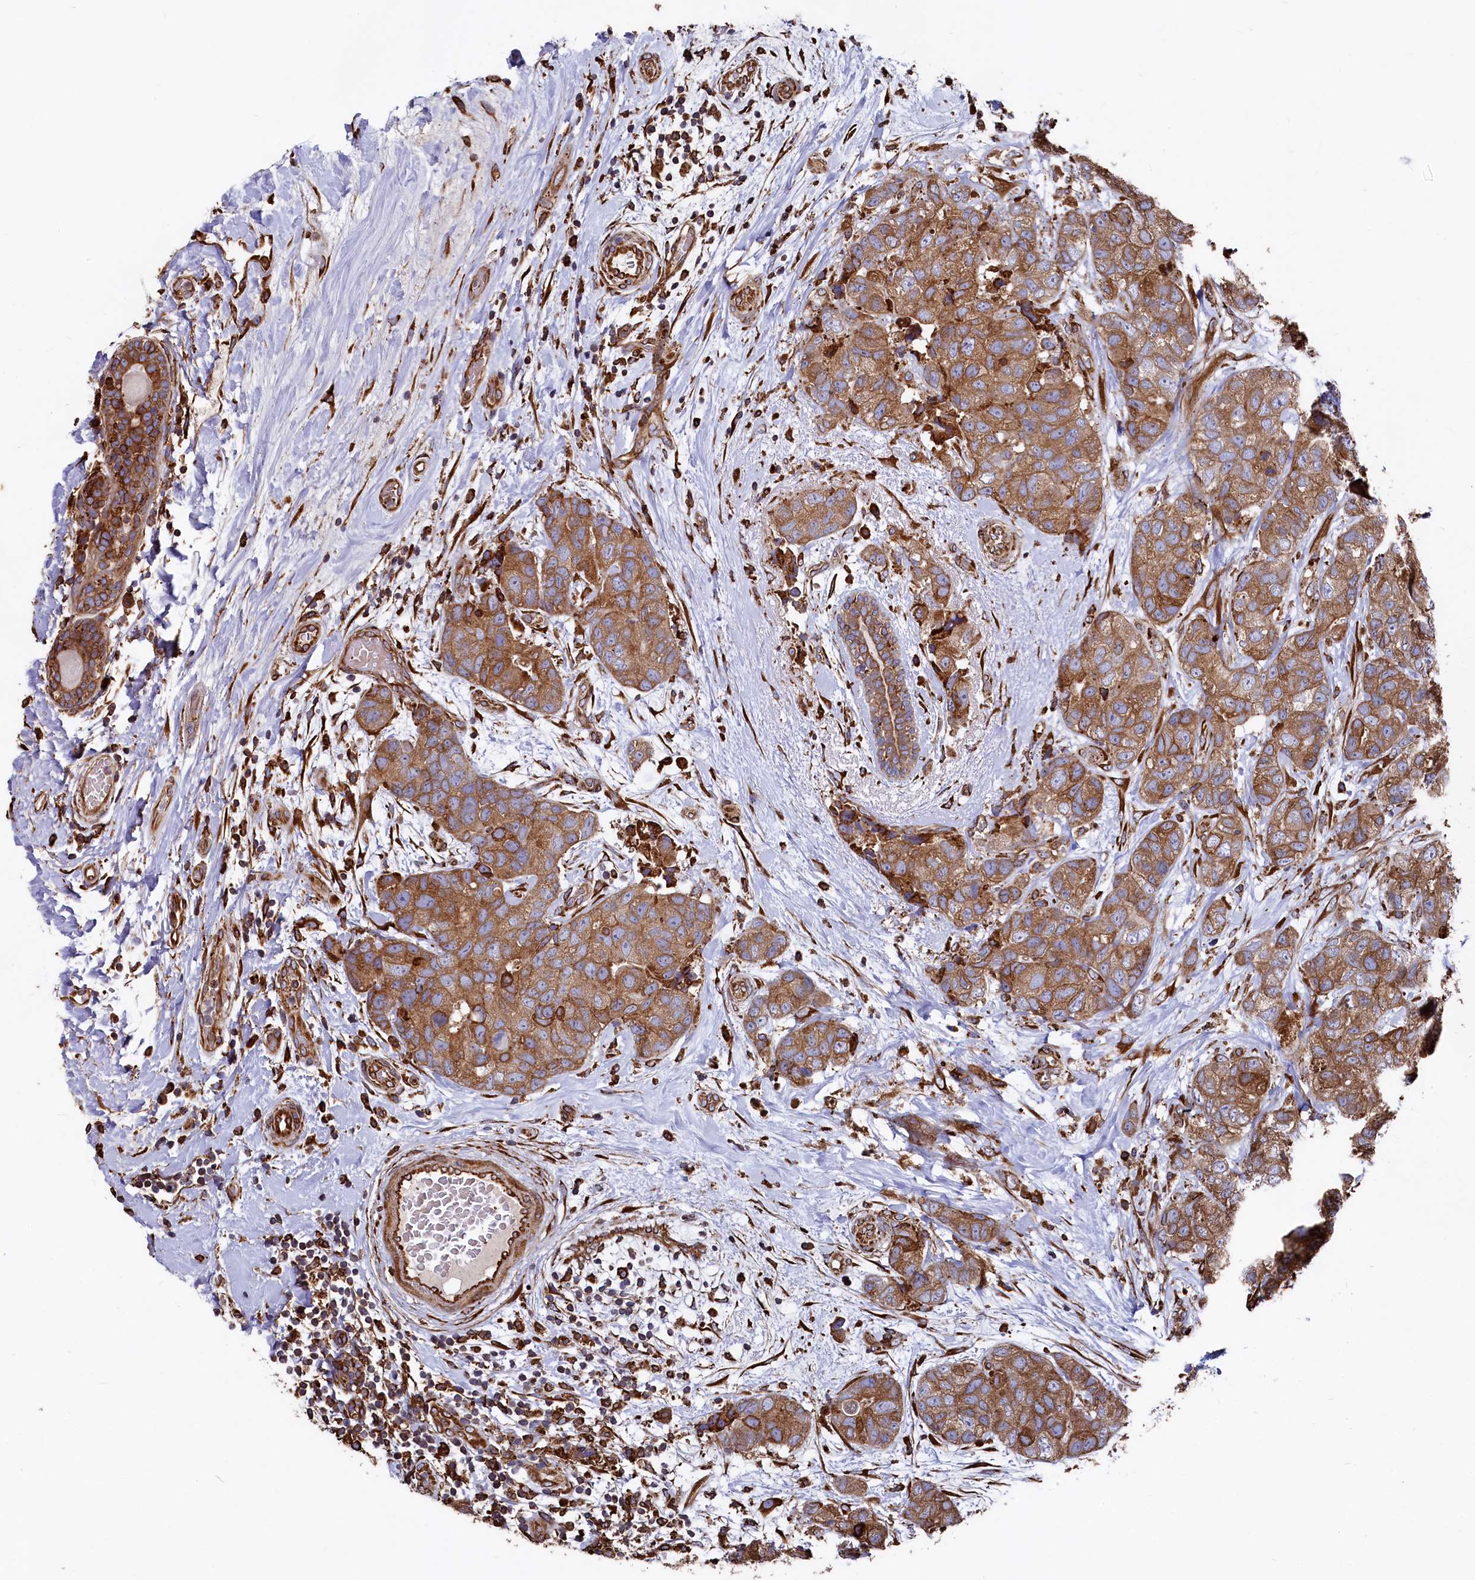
{"staining": {"intensity": "moderate", "quantity": ">75%", "location": "cytoplasmic/membranous"}, "tissue": "breast cancer", "cell_type": "Tumor cells", "image_type": "cancer", "snomed": [{"axis": "morphology", "description": "Duct carcinoma"}, {"axis": "topography", "description": "Breast"}], "caption": "Protein staining displays moderate cytoplasmic/membranous staining in about >75% of tumor cells in breast intraductal carcinoma. (Stains: DAB (3,3'-diaminobenzidine) in brown, nuclei in blue, Microscopy: brightfield microscopy at high magnification).", "gene": "NEURL1B", "patient": {"sex": "female", "age": 62}}